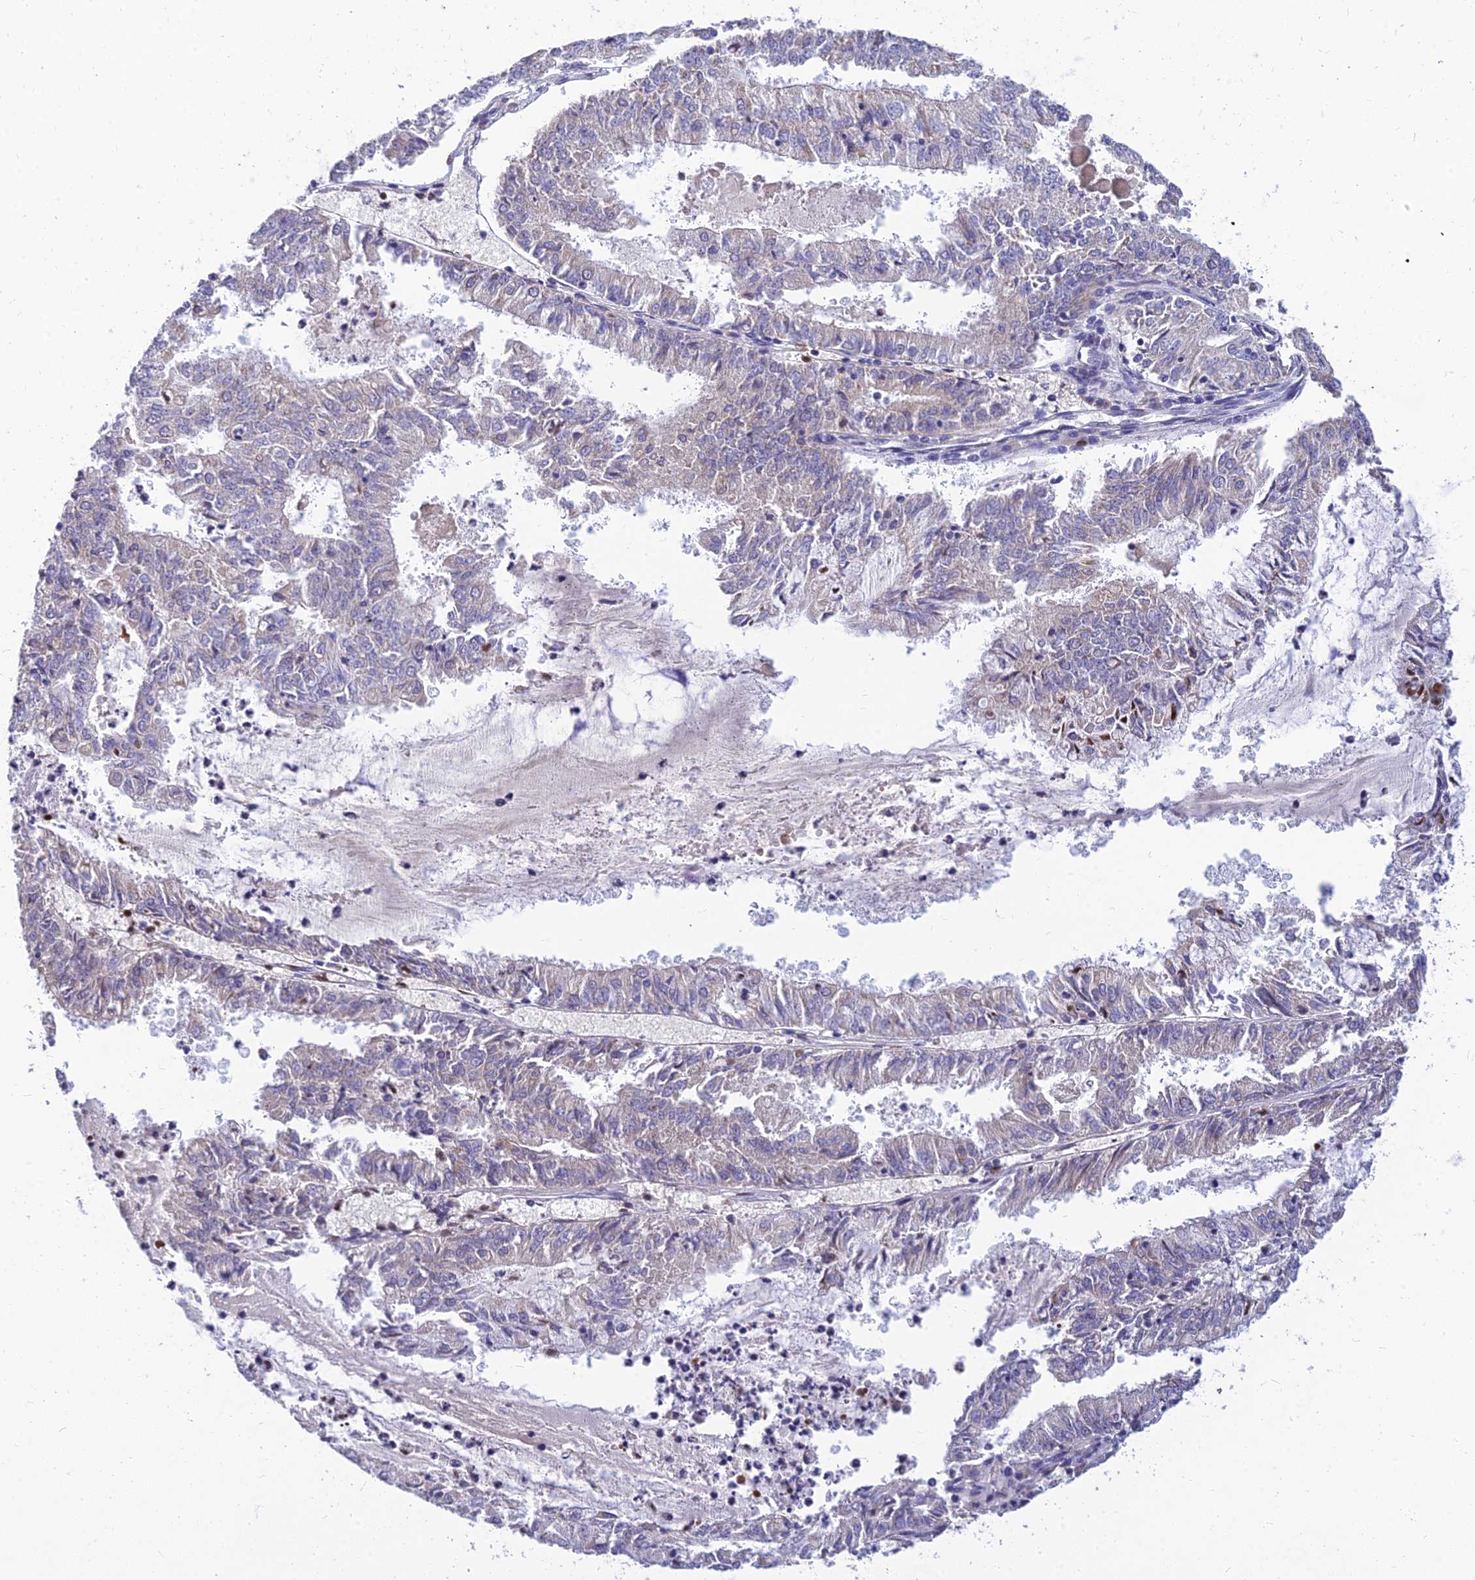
{"staining": {"intensity": "weak", "quantity": "<25%", "location": "cytoplasmic/membranous"}, "tissue": "endometrial cancer", "cell_type": "Tumor cells", "image_type": "cancer", "snomed": [{"axis": "morphology", "description": "Adenocarcinoma, NOS"}, {"axis": "topography", "description": "Endometrium"}], "caption": "Human endometrial cancer (adenocarcinoma) stained for a protein using IHC shows no staining in tumor cells.", "gene": "ANKS4B", "patient": {"sex": "female", "age": 57}}